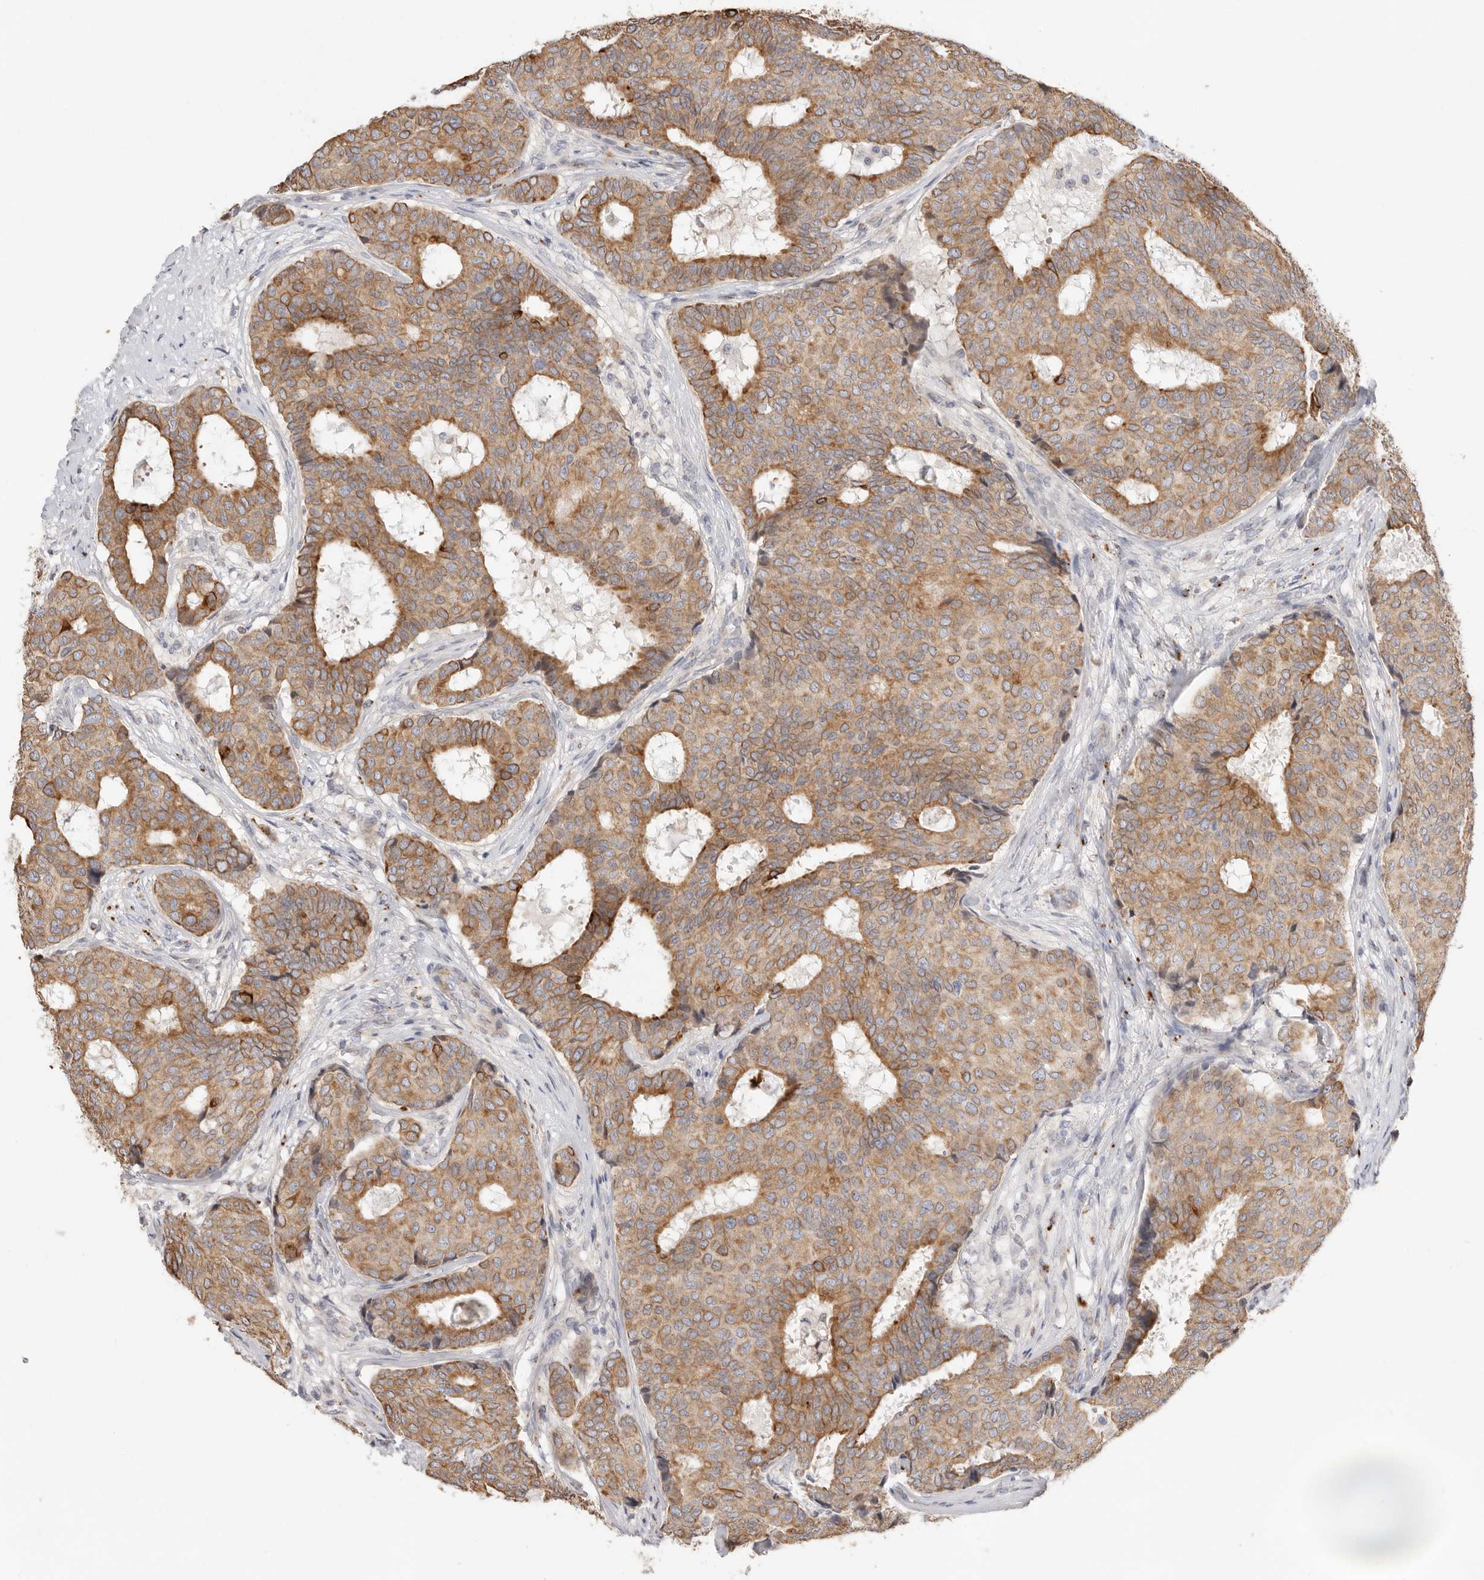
{"staining": {"intensity": "moderate", "quantity": ">75%", "location": "cytoplasmic/membranous"}, "tissue": "breast cancer", "cell_type": "Tumor cells", "image_type": "cancer", "snomed": [{"axis": "morphology", "description": "Duct carcinoma"}, {"axis": "topography", "description": "Breast"}], "caption": "Brown immunohistochemical staining in human breast cancer (infiltrating ductal carcinoma) reveals moderate cytoplasmic/membranous positivity in approximately >75% of tumor cells. (brown staining indicates protein expression, while blue staining denotes nuclei).", "gene": "USH1C", "patient": {"sex": "female", "age": 75}}